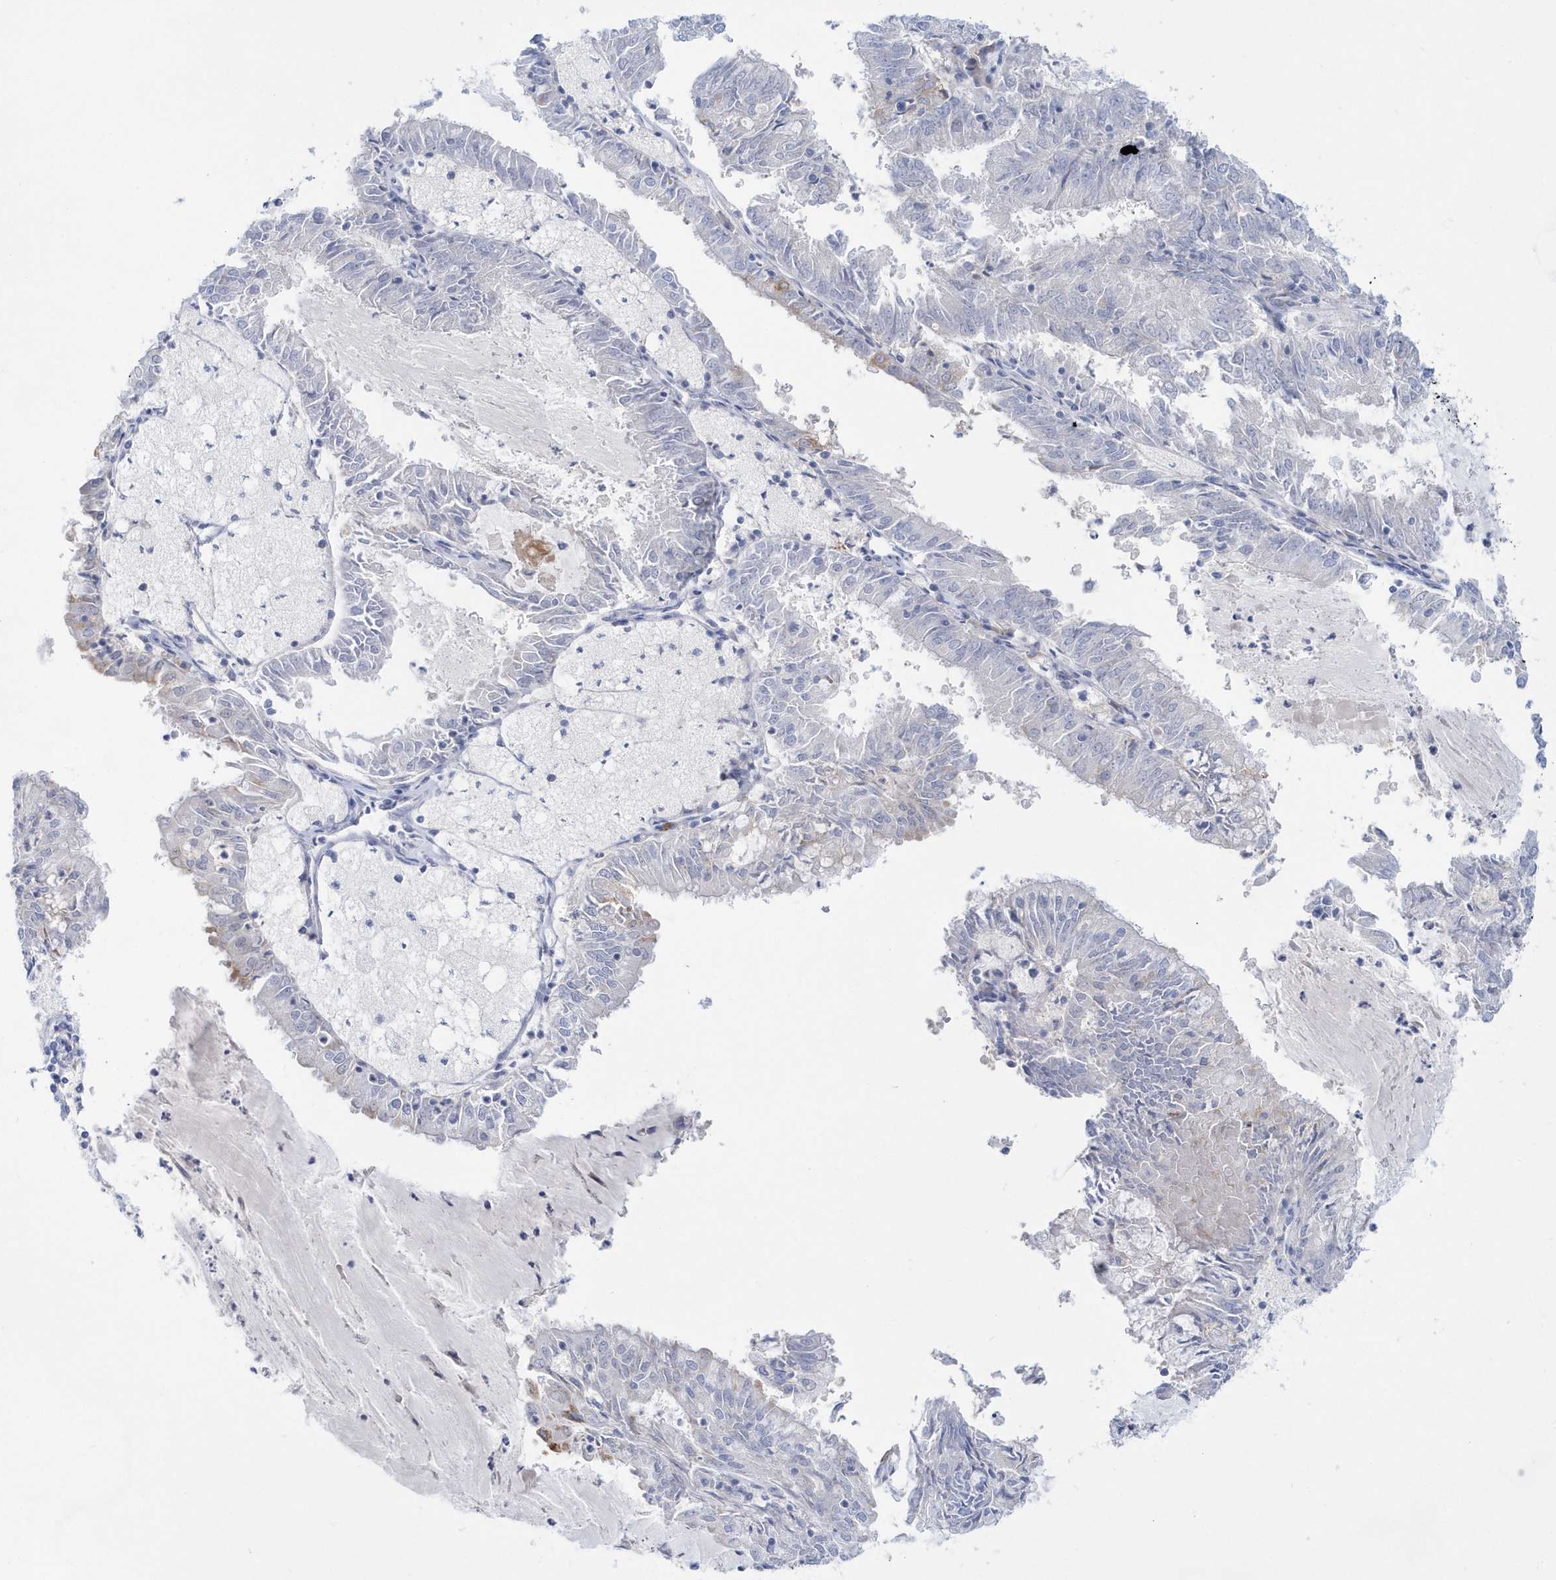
{"staining": {"intensity": "negative", "quantity": "none", "location": "none"}, "tissue": "endometrial cancer", "cell_type": "Tumor cells", "image_type": "cancer", "snomed": [{"axis": "morphology", "description": "Adenocarcinoma, NOS"}, {"axis": "topography", "description": "Endometrium"}], "caption": "A photomicrograph of endometrial adenocarcinoma stained for a protein reveals no brown staining in tumor cells.", "gene": "BDH2", "patient": {"sex": "female", "age": 57}}